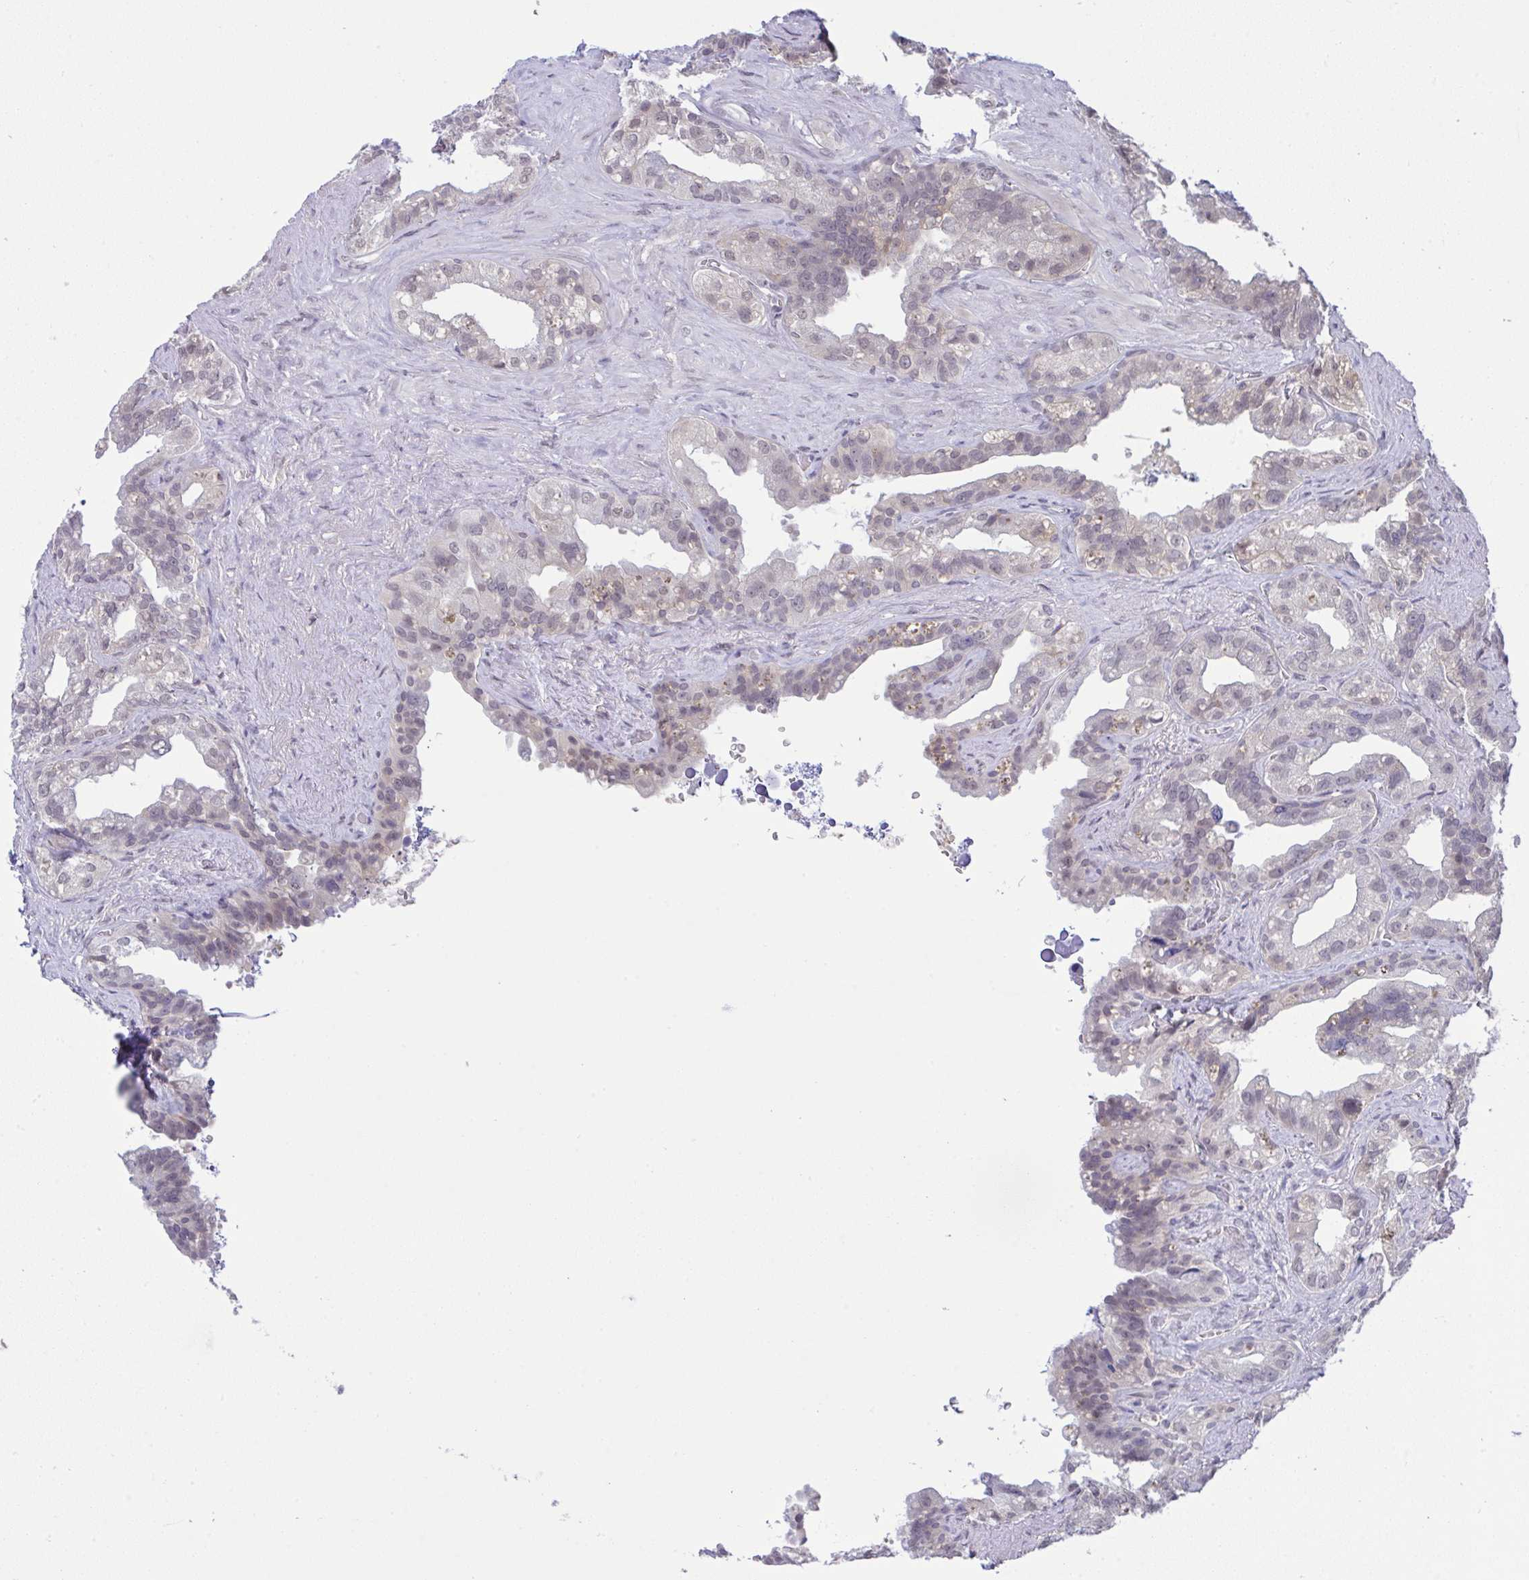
{"staining": {"intensity": "weak", "quantity": "<25%", "location": "nuclear"}, "tissue": "seminal vesicle", "cell_type": "Glandular cells", "image_type": "normal", "snomed": [{"axis": "morphology", "description": "Normal tissue, NOS"}, {"axis": "topography", "description": "Seminal veicle"}, {"axis": "topography", "description": "Peripheral nerve tissue"}], "caption": "Immunohistochemical staining of normal seminal vesicle shows no significant expression in glandular cells.", "gene": "C9orf64", "patient": {"sex": "male", "age": 76}}